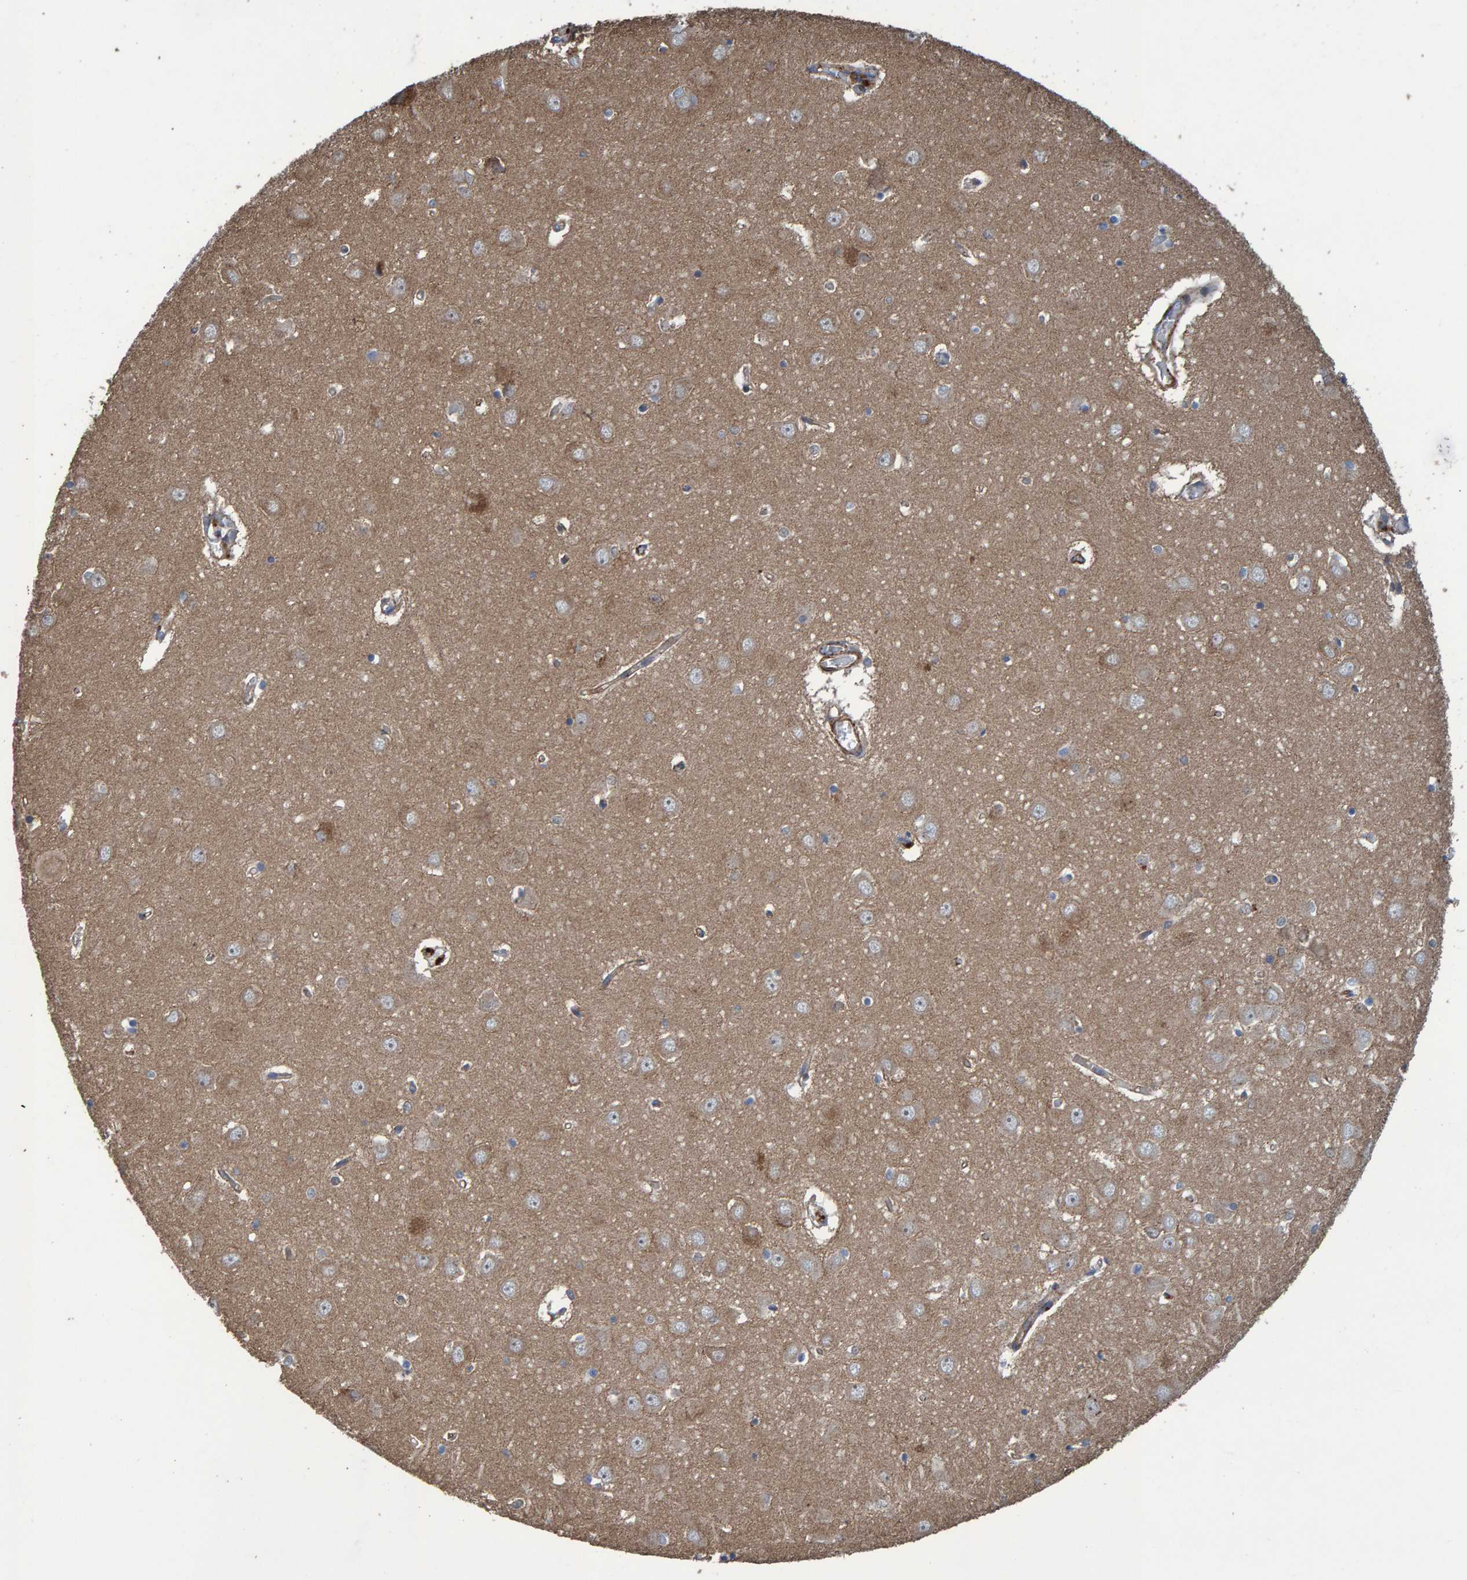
{"staining": {"intensity": "weak", "quantity": "<25%", "location": "cytoplasmic/membranous"}, "tissue": "hippocampus", "cell_type": "Glial cells", "image_type": "normal", "snomed": [{"axis": "morphology", "description": "Normal tissue, NOS"}, {"axis": "topography", "description": "Hippocampus"}], "caption": "This image is of normal hippocampus stained with immunohistochemistry (IHC) to label a protein in brown with the nuclei are counter-stained blue. There is no positivity in glial cells.", "gene": "SLIT2", "patient": {"sex": "male", "age": 70}}